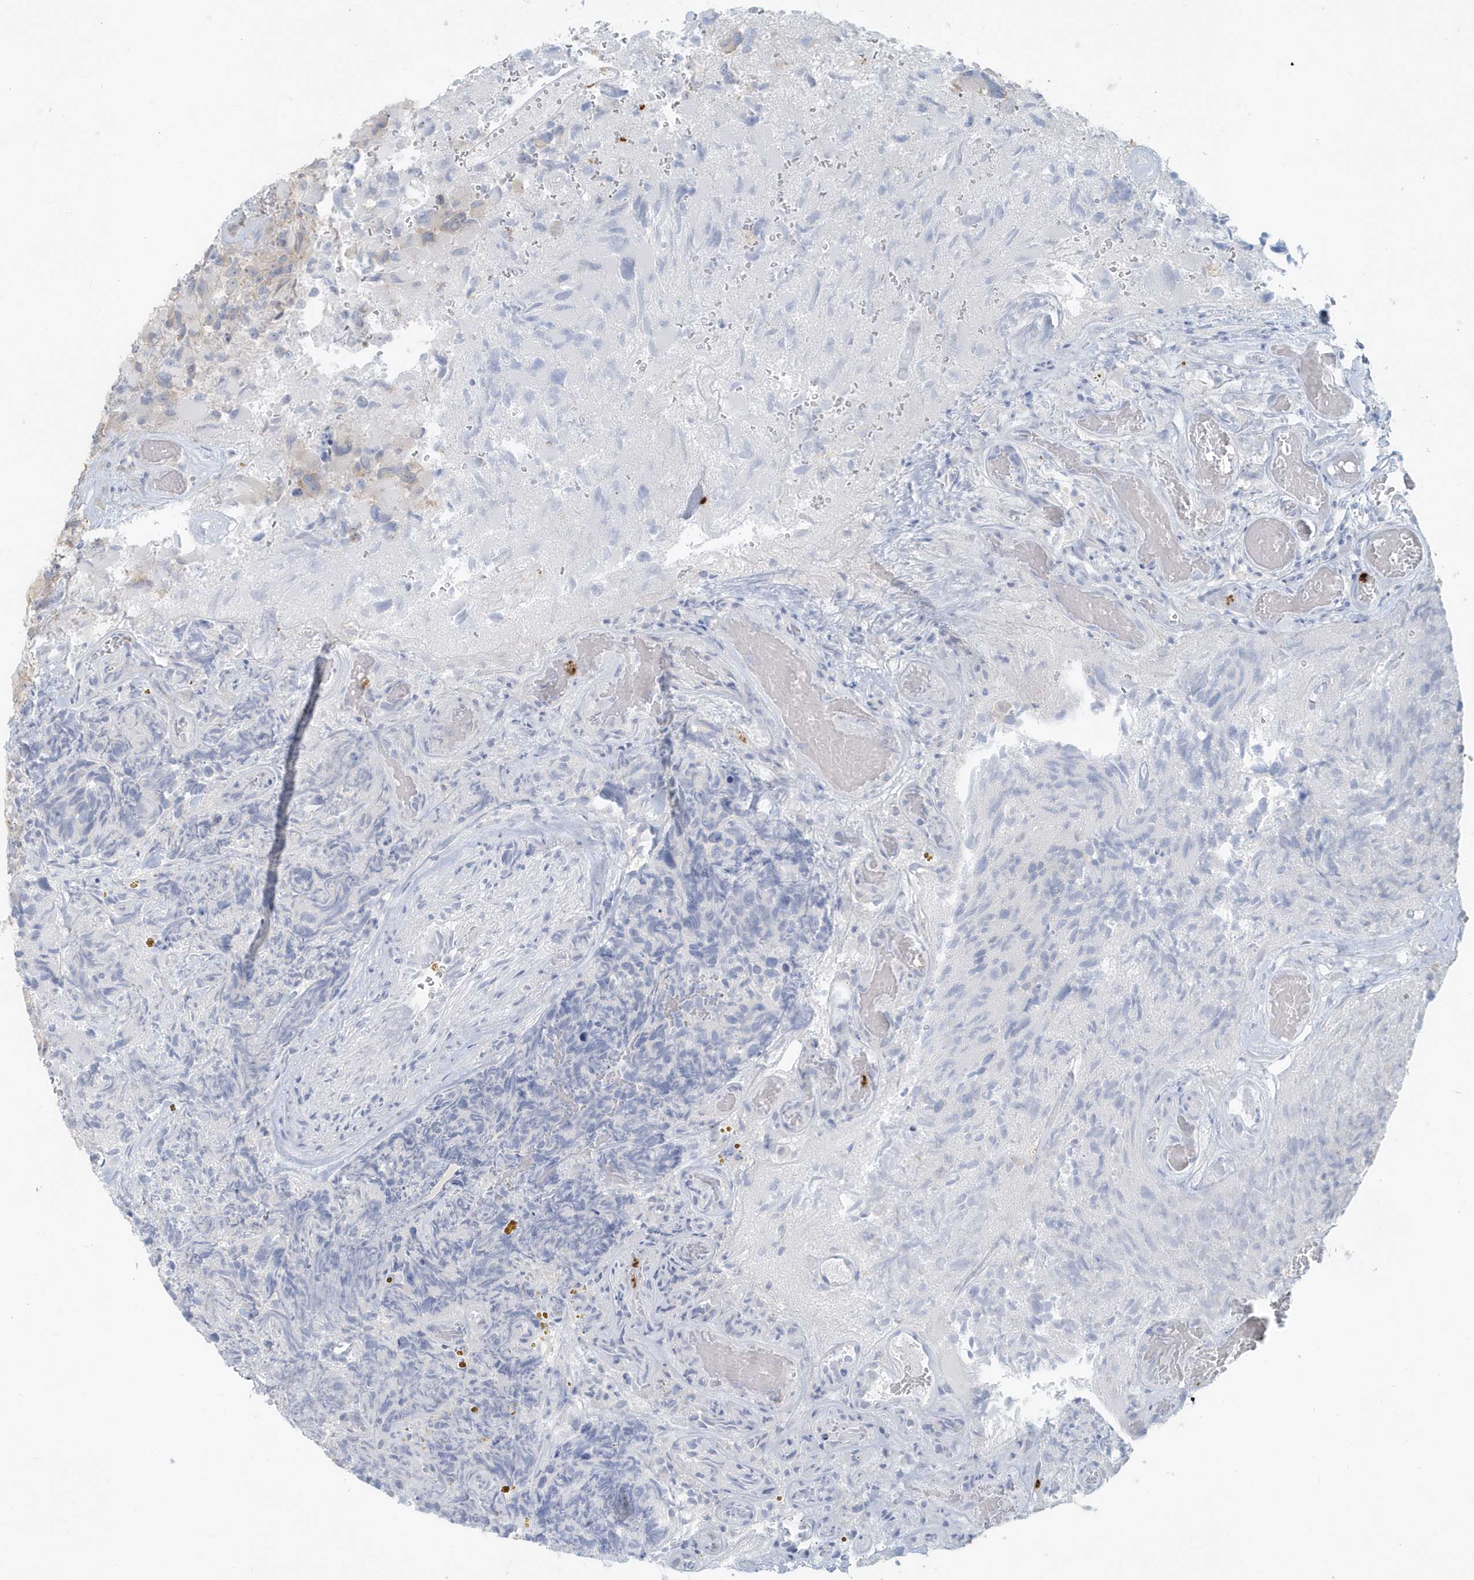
{"staining": {"intensity": "negative", "quantity": "none", "location": "none"}, "tissue": "glioma", "cell_type": "Tumor cells", "image_type": "cancer", "snomed": [{"axis": "morphology", "description": "Glioma, malignant, High grade"}, {"axis": "topography", "description": "Brain"}], "caption": "Protein analysis of malignant glioma (high-grade) reveals no significant staining in tumor cells.", "gene": "CCNJ", "patient": {"sex": "male", "age": 69}}